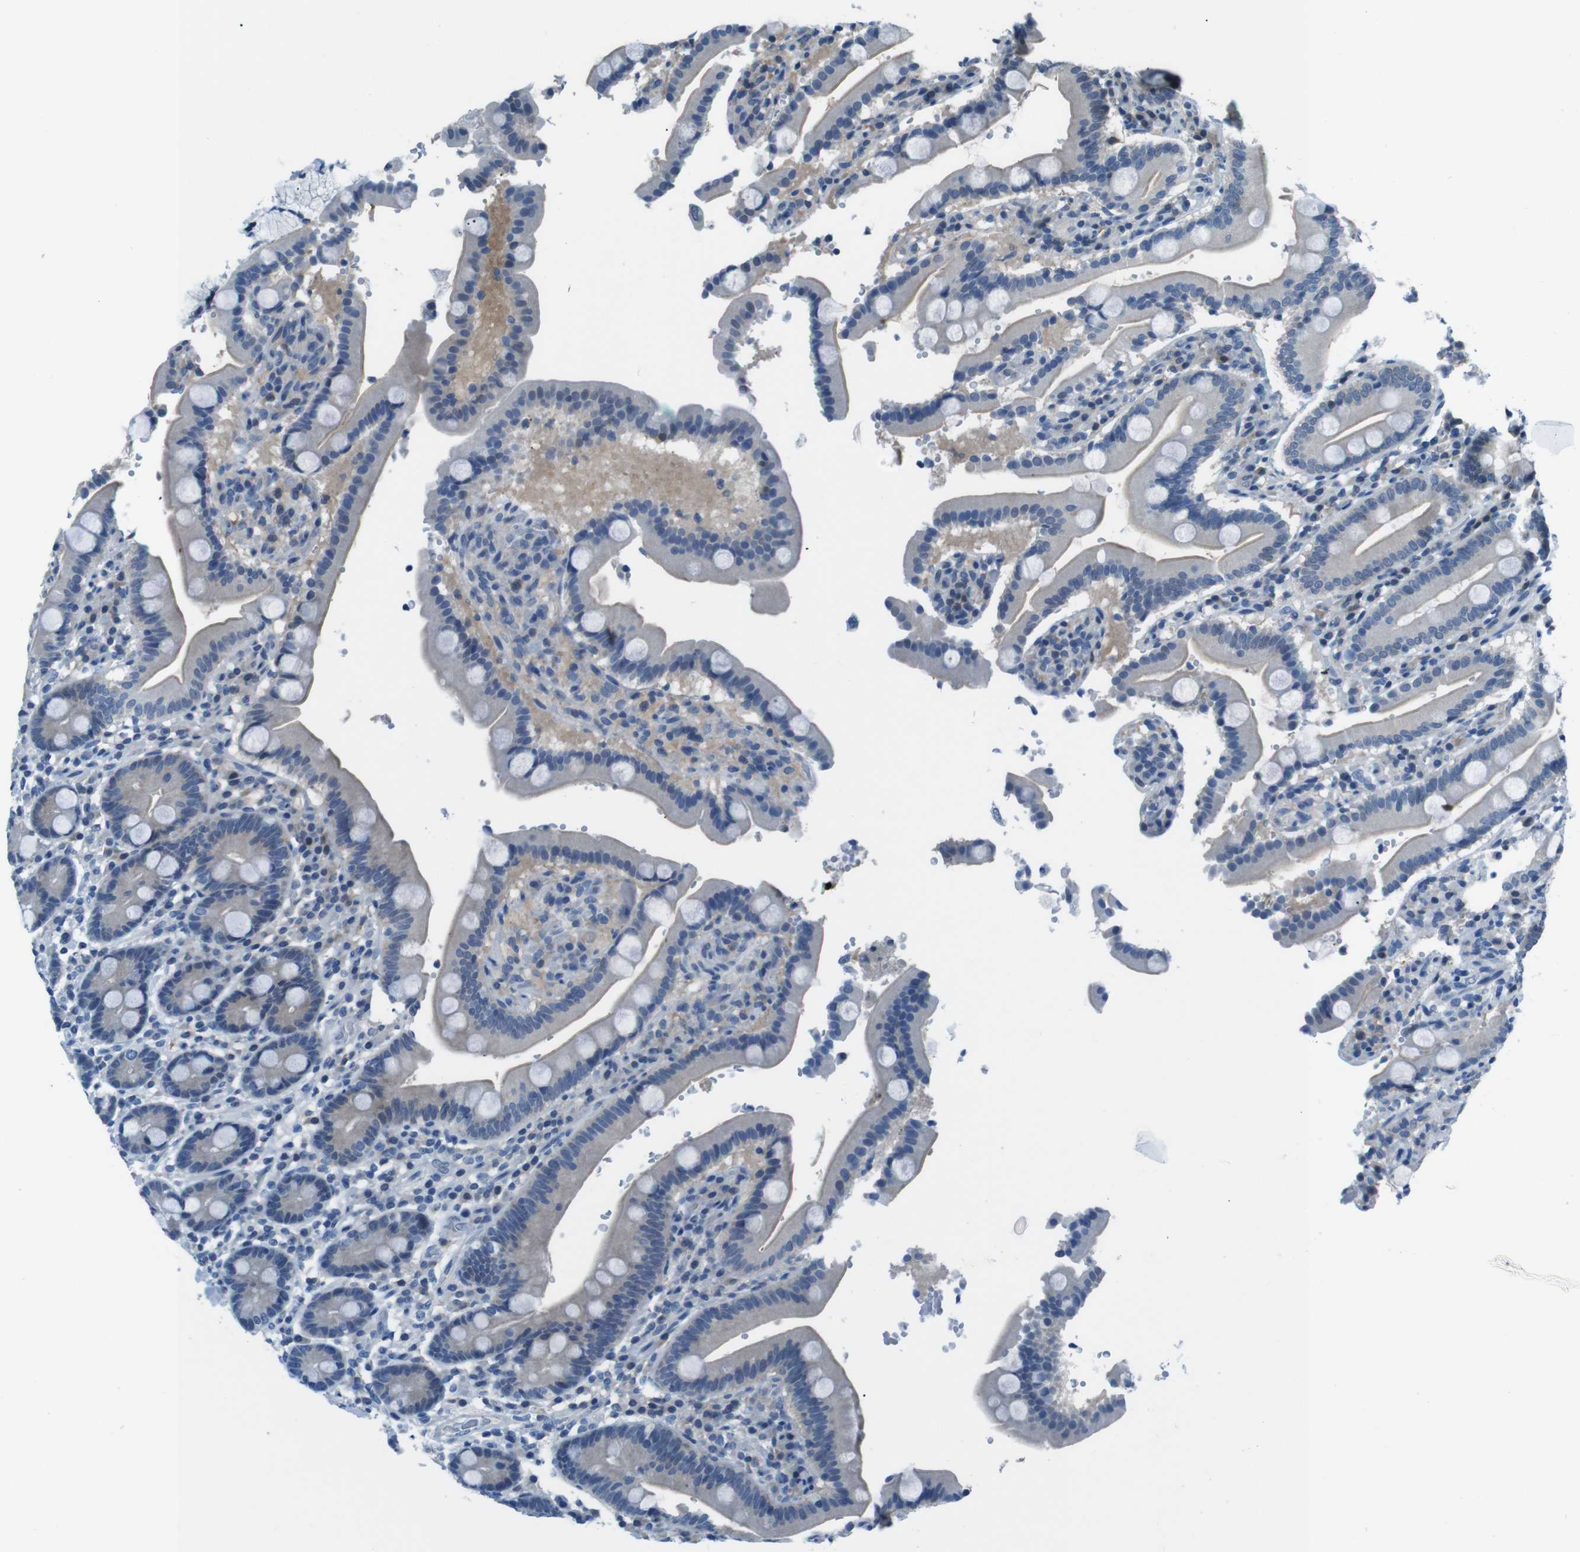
{"staining": {"intensity": "weak", "quantity": "25%-75%", "location": "cytoplasmic/membranous"}, "tissue": "duodenum", "cell_type": "Glandular cells", "image_type": "normal", "snomed": [{"axis": "morphology", "description": "Normal tissue, NOS"}, {"axis": "topography", "description": "Small intestine, NOS"}], "caption": "Duodenum stained with a brown dye exhibits weak cytoplasmic/membranous positive positivity in about 25%-75% of glandular cells.", "gene": "NANOS2", "patient": {"sex": "female", "age": 71}}